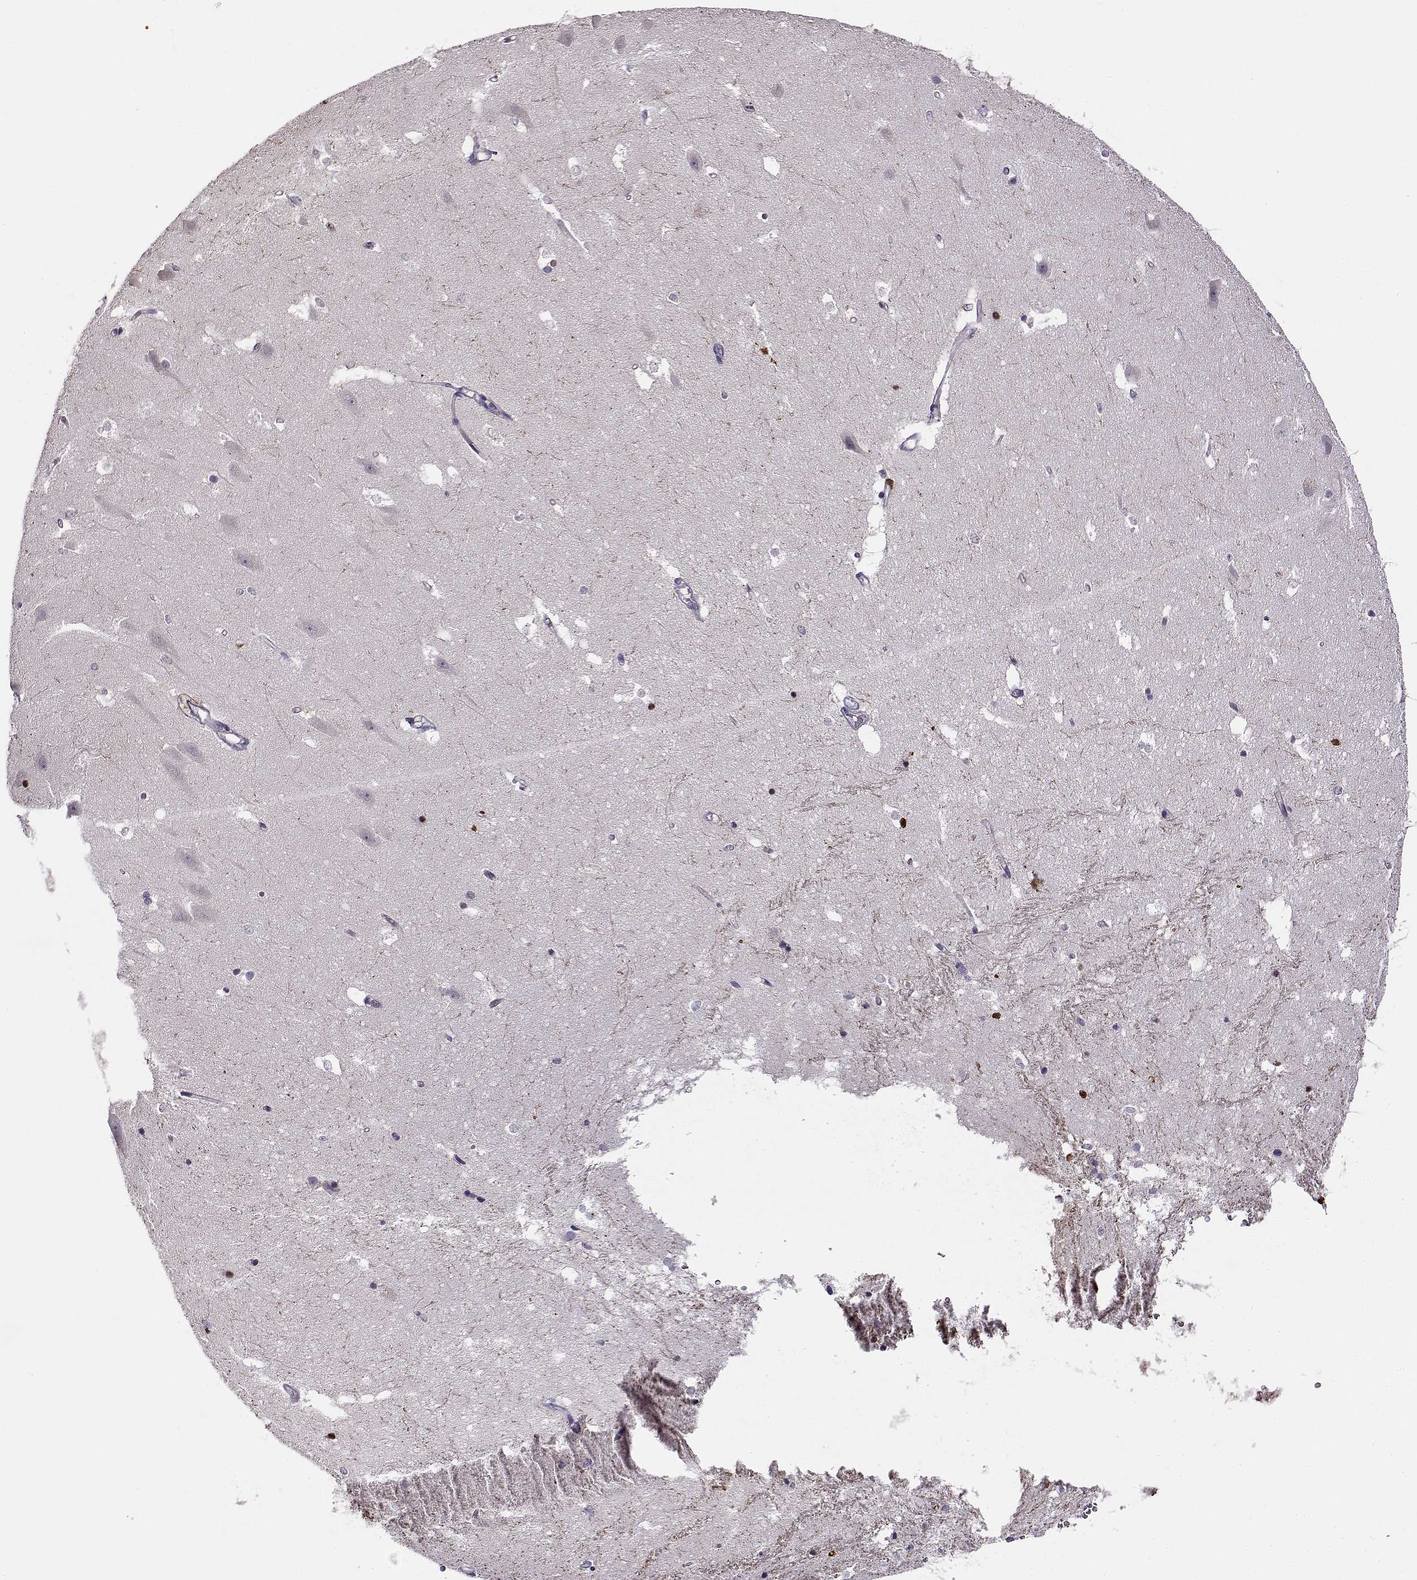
{"staining": {"intensity": "strong", "quantity": "<25%", "location": "cytoplasmic/membranous,nuclear"}, "tissue": "hippocampus", "cell_type": "Glial cells", "image_type": "normal", "snomed": [{"axis": "morphology", "description": "Normal tissue, NOS"}, {"axis": "topography", "description": "Hippocampus"}], "caption": "Immunohistochemistry (IHC) micrograph of normal human hippocampus stained for a protein (brown), which reveals medium levels of strong cytoplasmic/membranous,nuclear positivity in approximately <25% of glial cells.", "gene": "UCP3", "patient": {"sex": "male", "age": 44}}